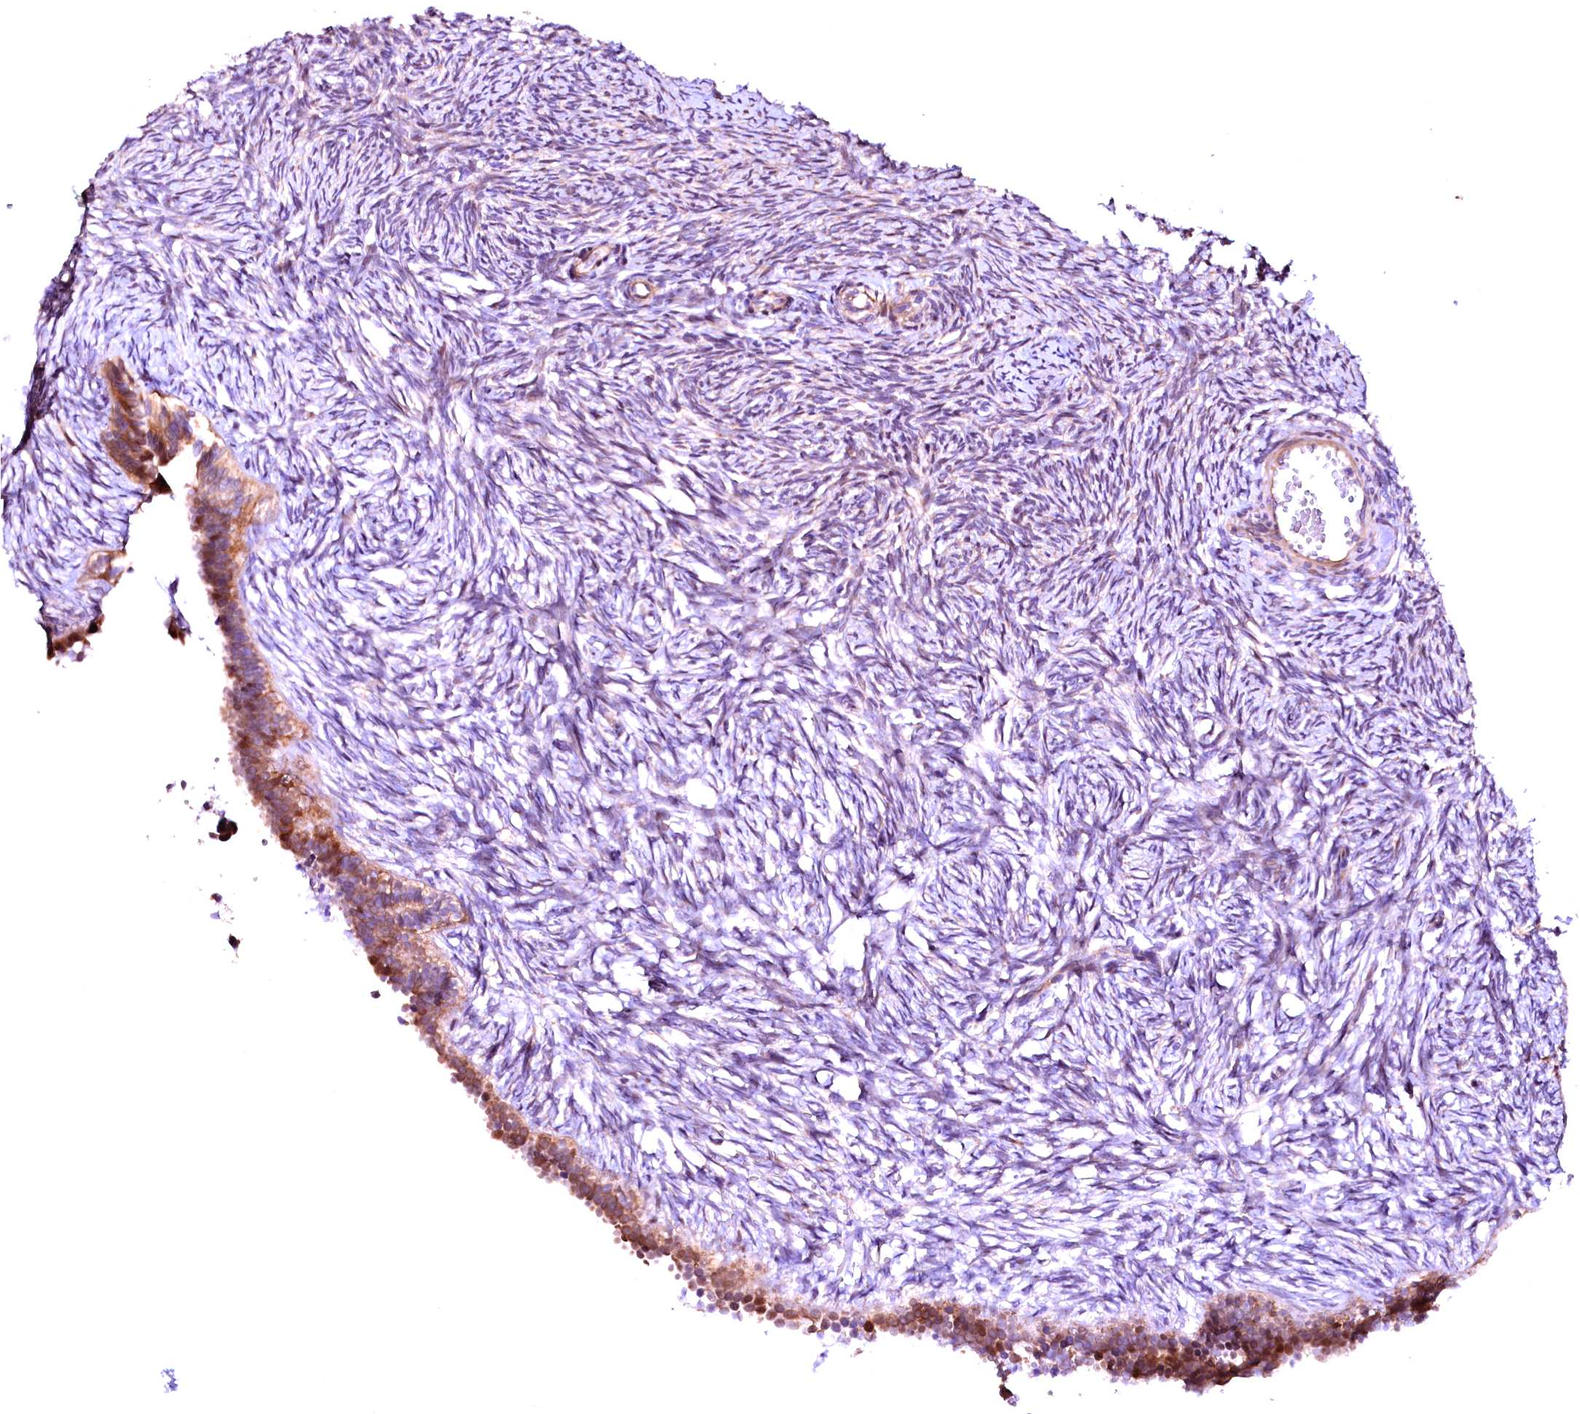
{"staining": {"intensity": "weak", "quantity": "<25%", "location": "cytoplasmic/membranous"}, "tissue": "ovary", "cell_type": "Ovarian stroma cells", "image_type": "normal", "snomed": [{"axis": "morphology", "description": "Normal tissue, NOS"}, {"axis": "topography", "description": "Ovary"}], "caption": "The micrograph displays no significant expression in ovarian stroma cells of ovary. (Brightfield microscopy of DAB immunohistochemistry (IHC) at high magnification).", "gene": "RPUSD2", "patient": {"sex": "female", "age": 51}}